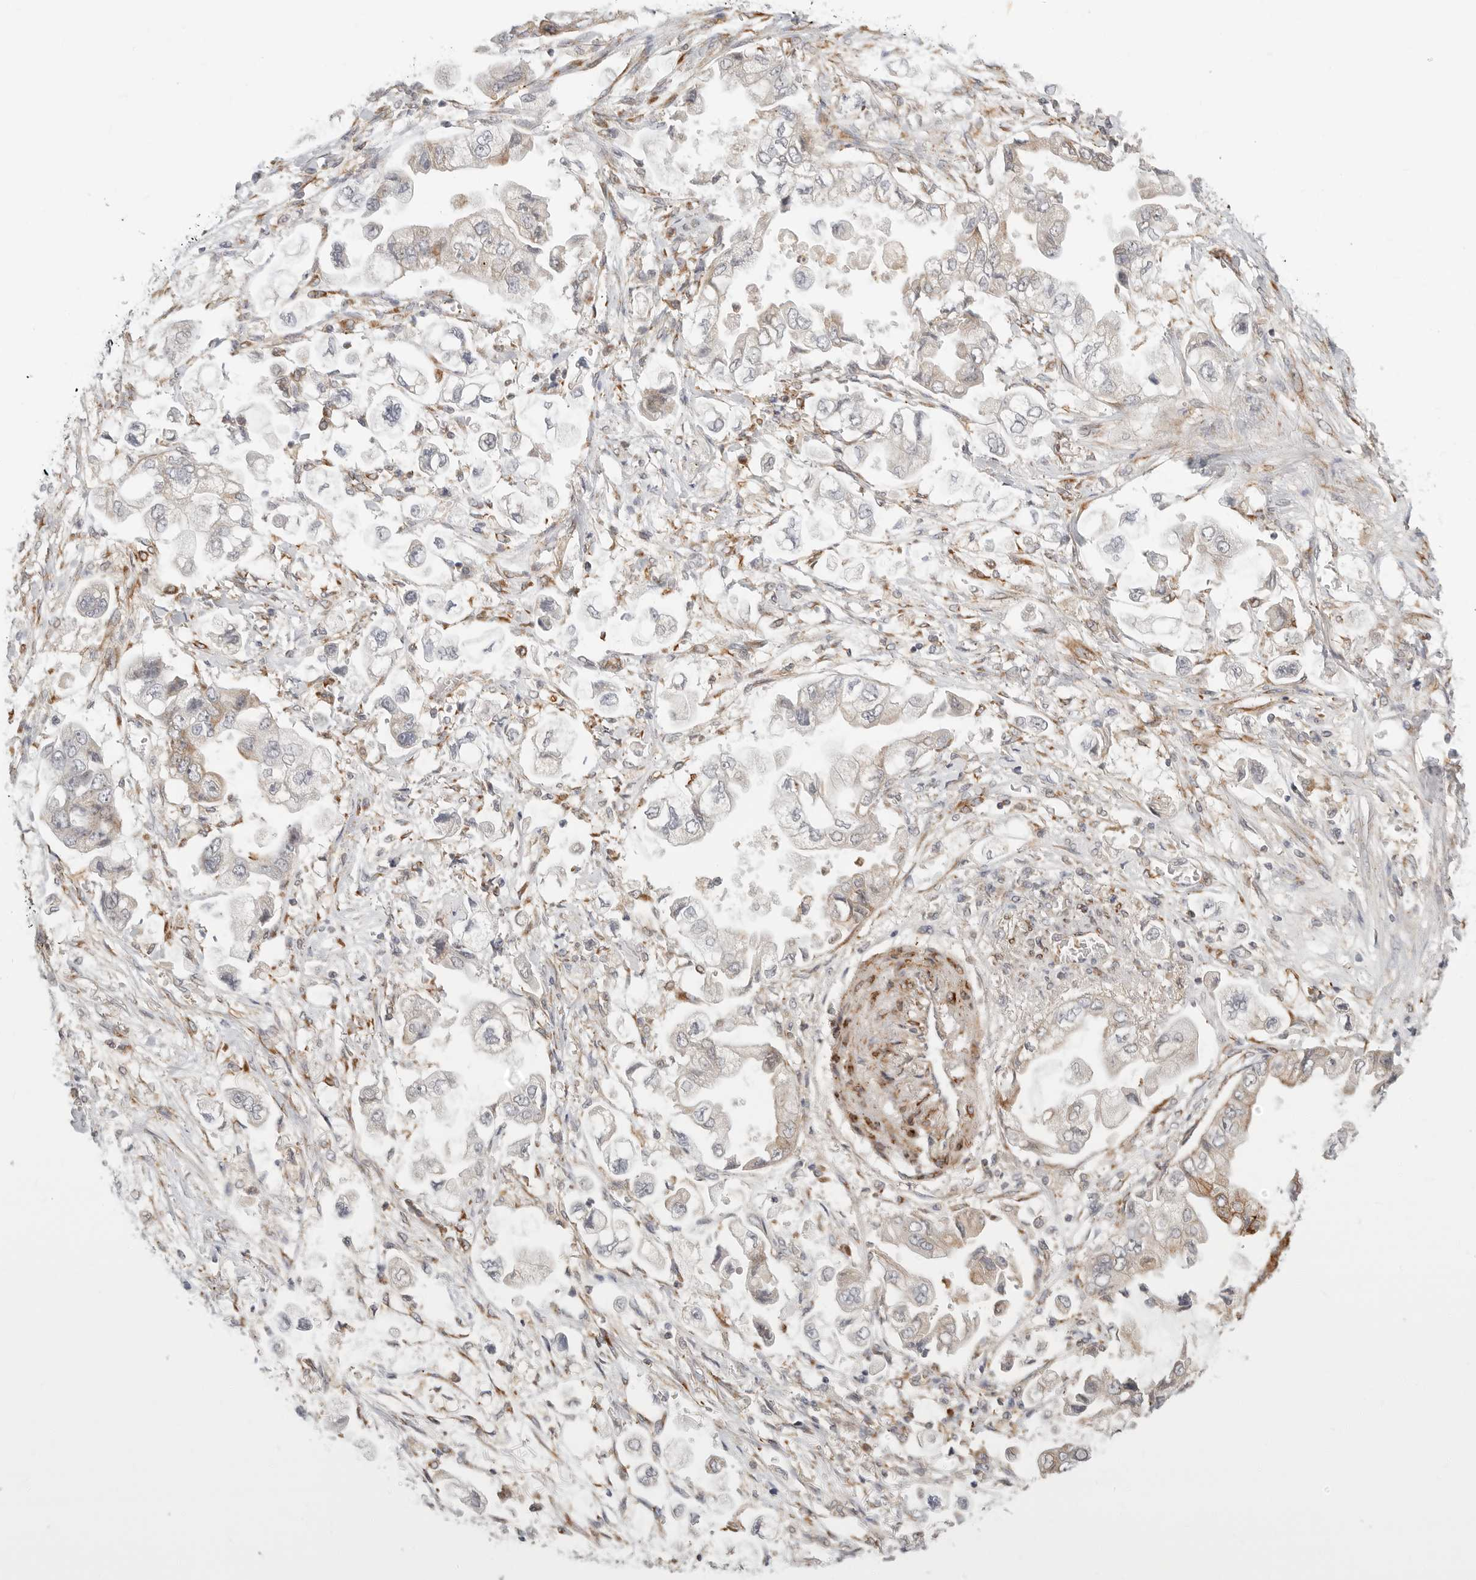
{"staining": {"intensity": "moderate", "quantity": "<25%", "location": "cytoplasmic/membranous"}, "tissue": "stomach cancer", "cell_type": "Tumor cells", "image_type": "cancer", "snomed": [{"axis": "morphology", "description": "Adenocarcinoma, NOS"}, {"axis": "topography", "description": "Stomach"}], "caption": "Stomach adenocarcinoma stained for a protein (brown) exhibits moderate cytoplasmic/membranous positive staining in about <25% of tumor cells.", "gene": "C1QTNF1", "patient": {"sex": "male", "age": 62}}